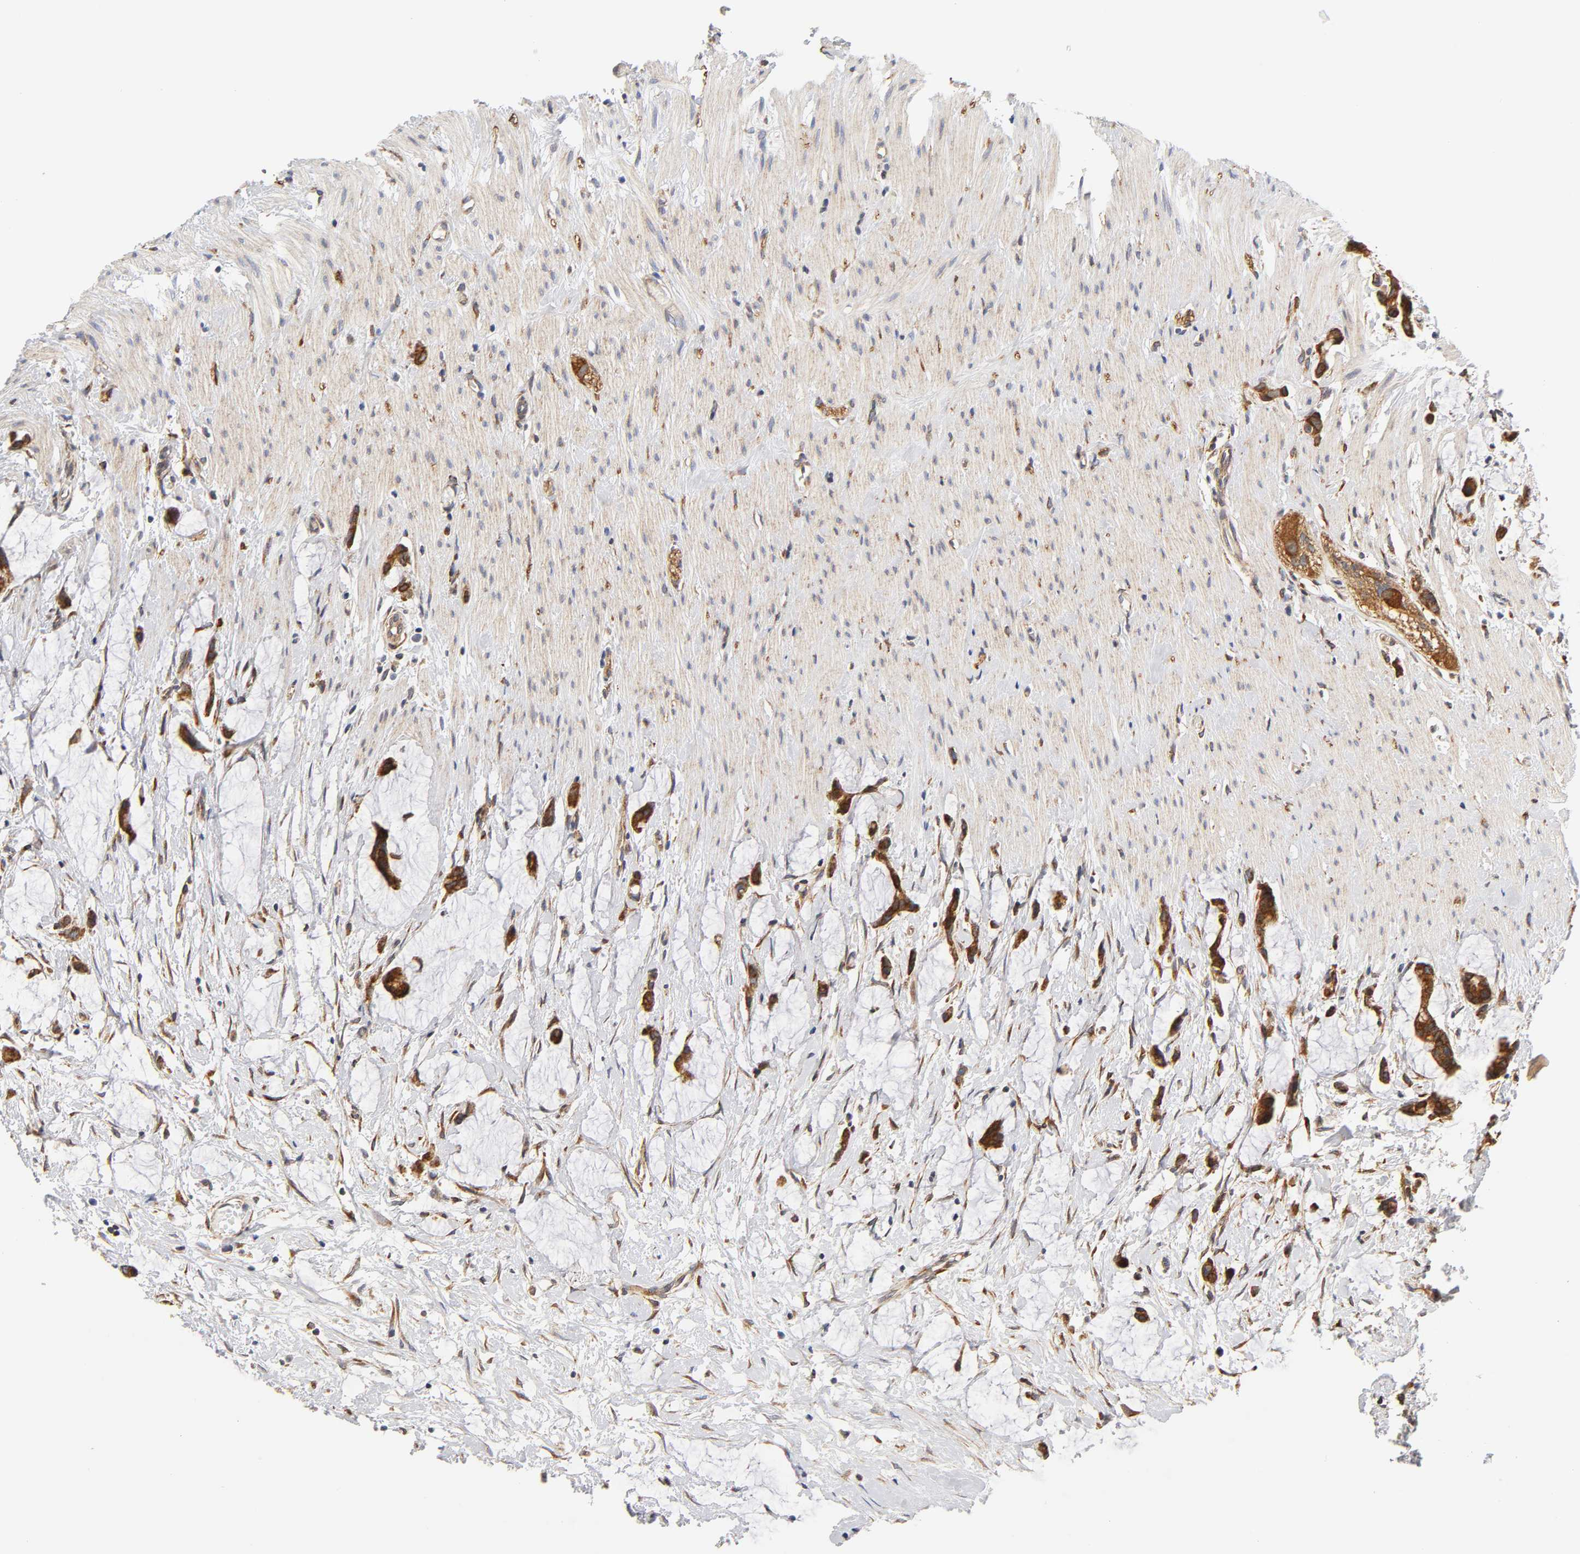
{"staining": {"intensity": "strong", "quantity": ">75%", "location": "cytoplasmic/membranous"}, "tissue": "colorectal cancer", "cell_type": "Tumor cells", "image_type": "cancer", "snomed": [{"axis": "morphology", "description": "Adenocarcinoma, NOS"}, {"axis": "topography", "description": "Colon"}], "caption": "Immunohistochemistry (IHC) image of human adenocarcinoma (colorectal) stained for a protein (brown), which displays high levels of strong cytoplasmic/membranous staining in approximately >75% of tumor cells.", "gene": "POR", "patient": {"sex": "male", "age": 14}}